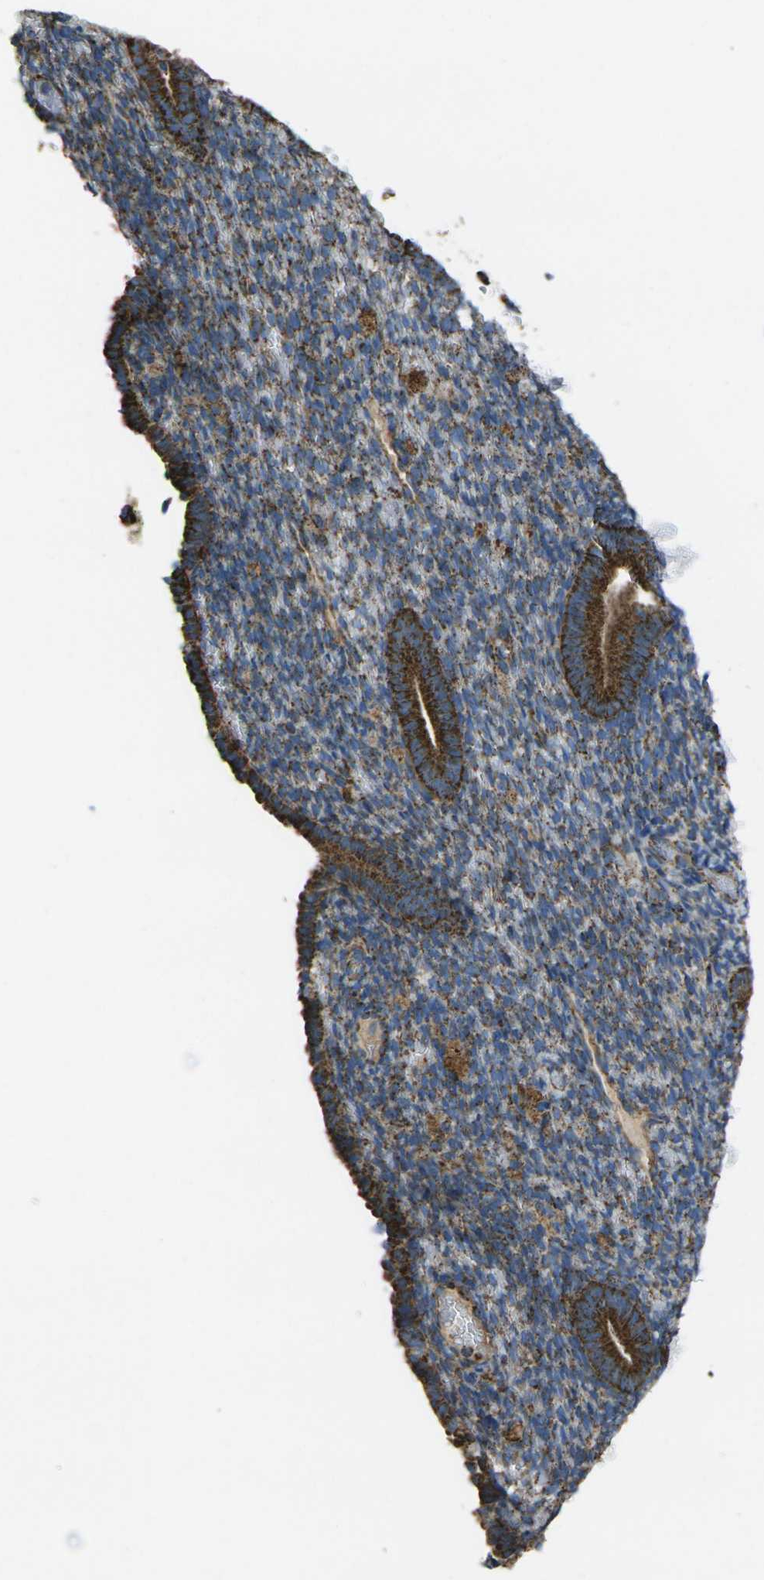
{"staining": {"intensity": "moderate", "quantity": ">75%", "location": "cytoplasmic/membranous"}, "tissue": "endometrium", "cell_type": "Cells in endometrial stroma", "image_type": "normal", "snomed": [{"axis": "morphology", "description": "Normal tissue, NOS"}, {"axis": "topography", "description": "Endometrium"}], "caption": "A micrograph of human endometrium stained for a protein shows moderate cytoplasmic/membranous brown staining in cells in endometrial stroma. (DAB = brown stain, brightfield microscopy at high magnification).", "gene": "KLHL5", "patient": {"sex": "female", "age": 51}}